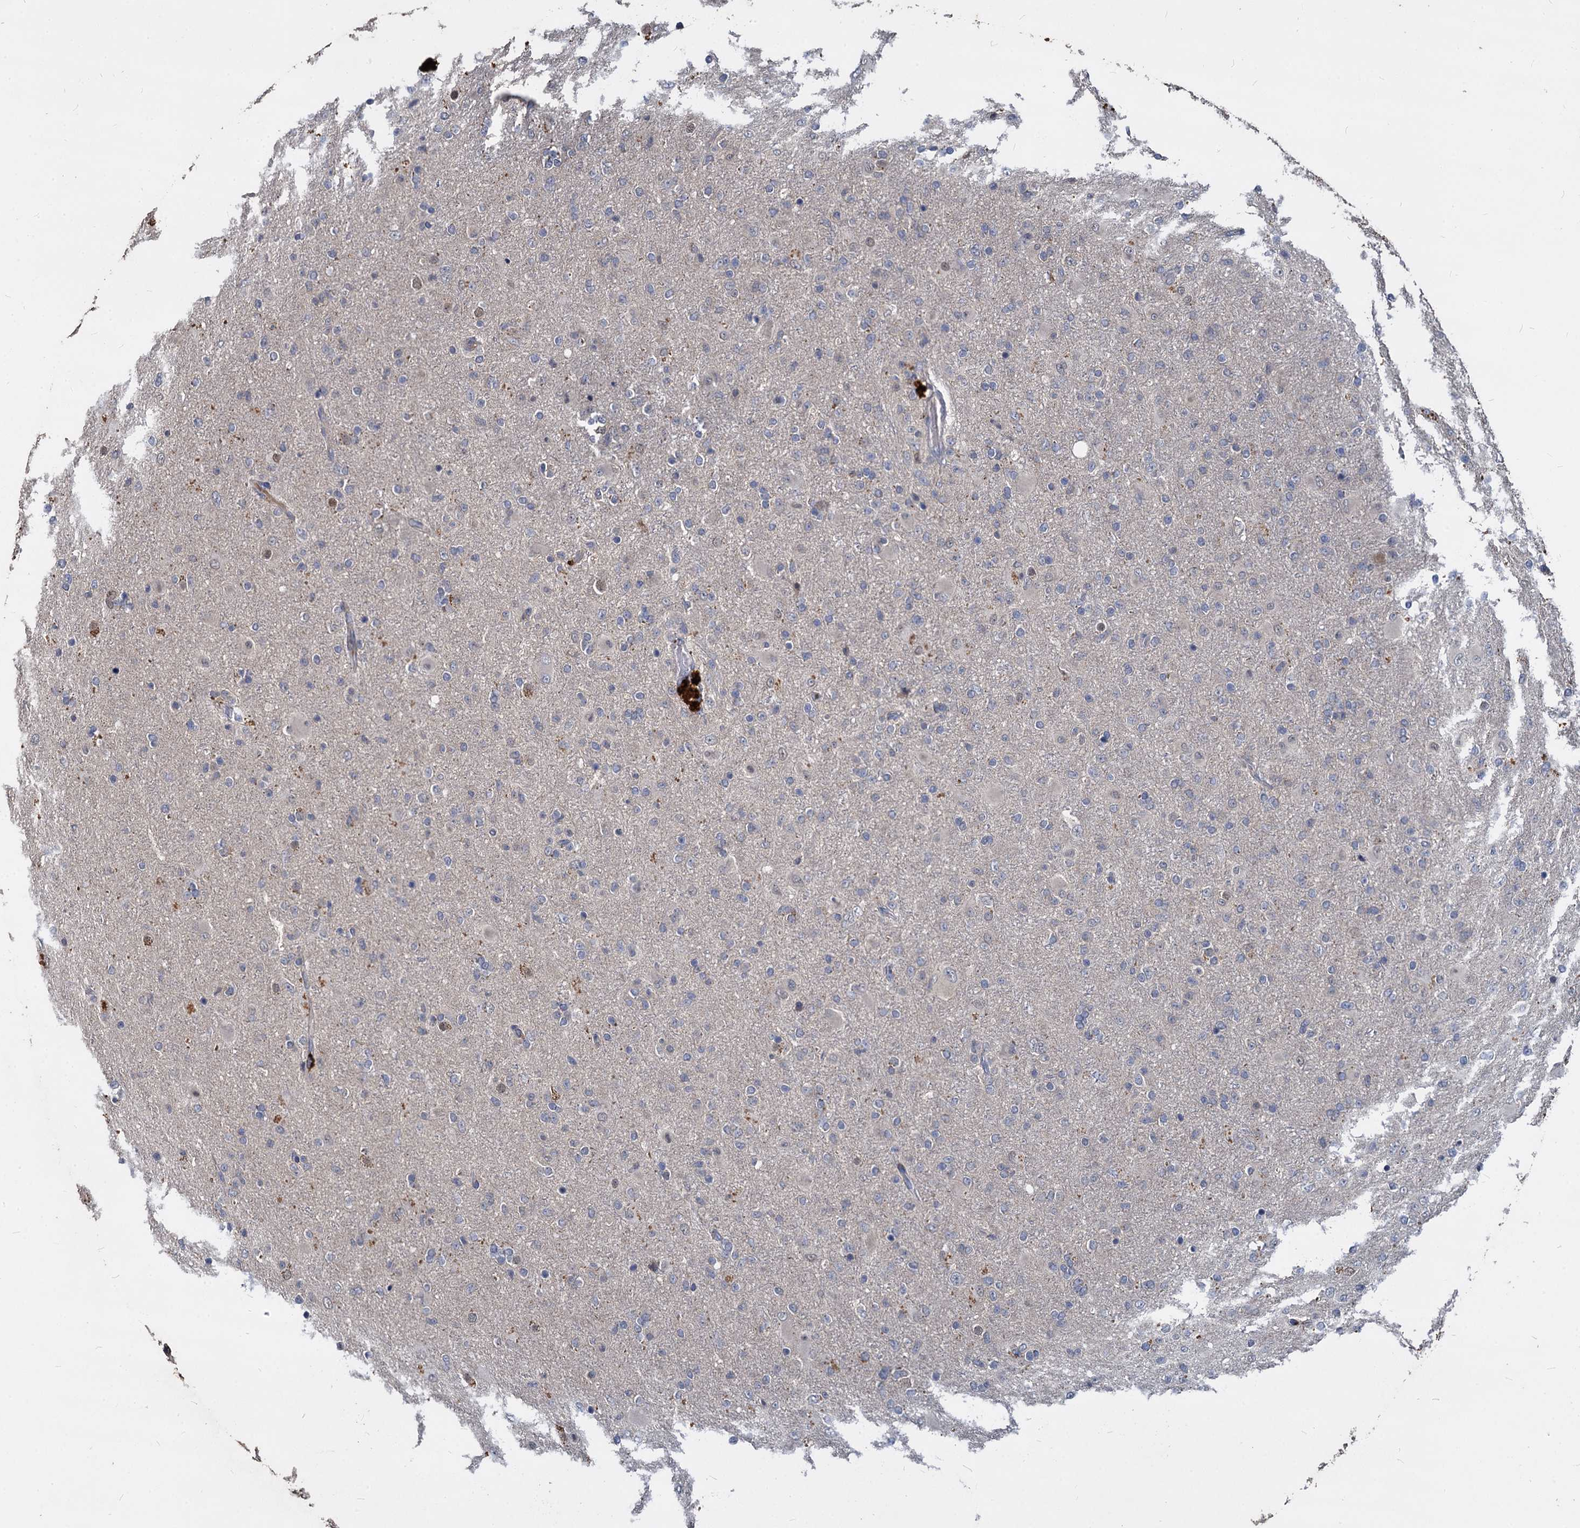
{"staining": {"intensity": "negative", "quantity": "none", "location": "none"}, "tissue": "glioma", "cell_type": "Tumor cells", "image_type": "cancer", "snomed": [{"axis": "morphology", "description": "Glioma, malignant, Low grade"}, {"axis": "topography", "description": "Brain"}], "caption": "Glioma was stained to show a protein in brown. There is no significant positivity in tumor cells.", "gene": "CCDC184", "patient": {"sex": "male", "age": 65}}